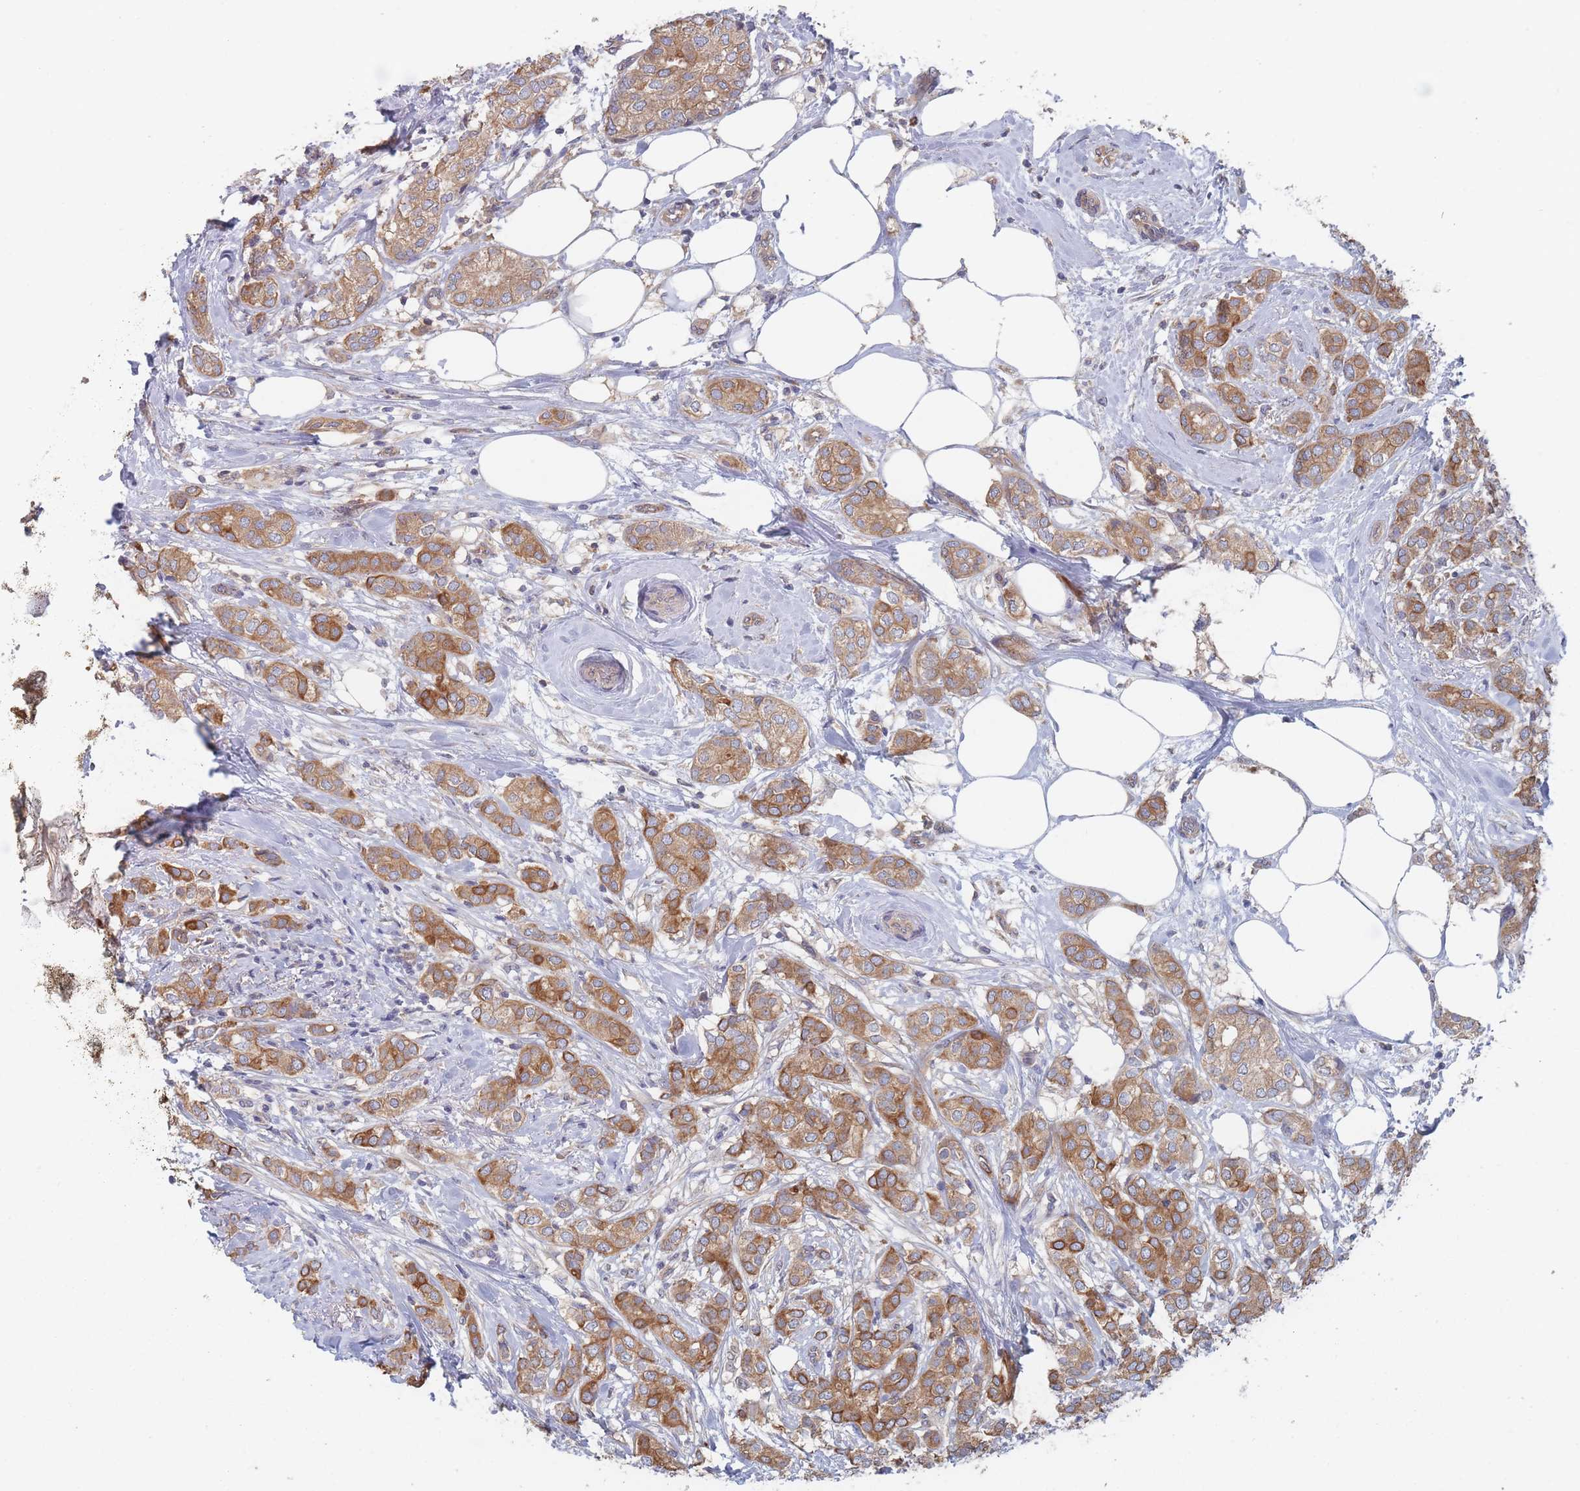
{"staining": {"intensity": "strong", "quantity": ">75%", "location": "cytoplasmic/membranous"}, "tissue": "breast cancer", "cell_type": "Tumor cells", "image_type": "cancer", "snomed": [{"axis": "morphology", "description": "Duct carcinoma"}, {"axis": "topography", "description": "Breast"}], "caption": "Immunohistochemical staining of human breast cancer reveals high levels of strong cytoplasmic/membranous protein expression in approximately >75% of tumor cells.", "gene": "EFCC1", "patient": {"sex": "female", "age": 73}}